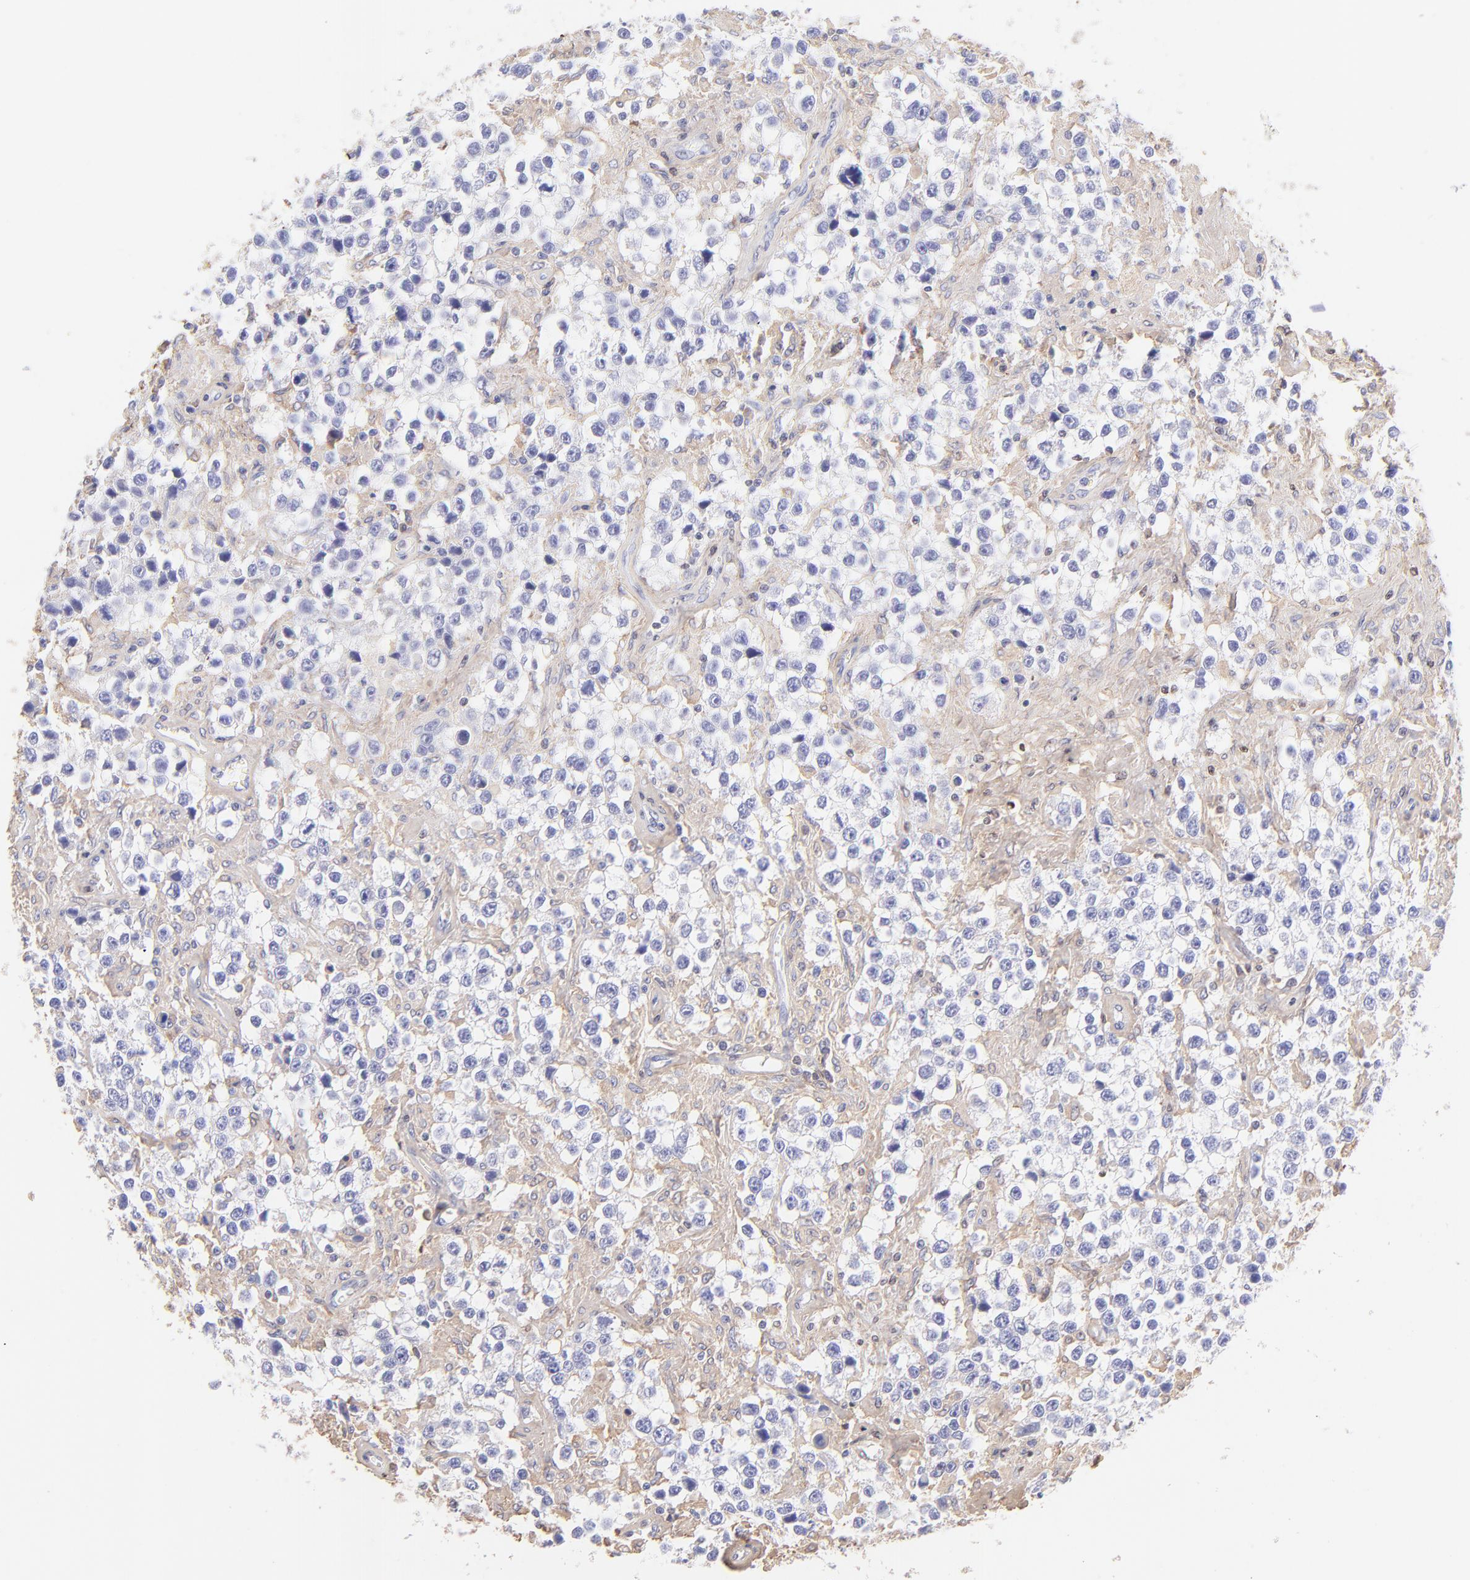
{"staining": {"intensity": "negative", "quantity": "none", "location": "none"}, "tissue": "testis cancer", "cell_type": "Tumor cells", "image_type": "cancer", "snomed": [{"axis": "morphology", "description": "Seminoma, NOS"}, {"axis": "topography", "description": "Testis"}], "caption": "The IHC histopathology image has no significant expression in tumor cells of testis cancer (seminoma) tissue.", "gene": "BGN", "patient": {"sex": "male", "age": 43}}